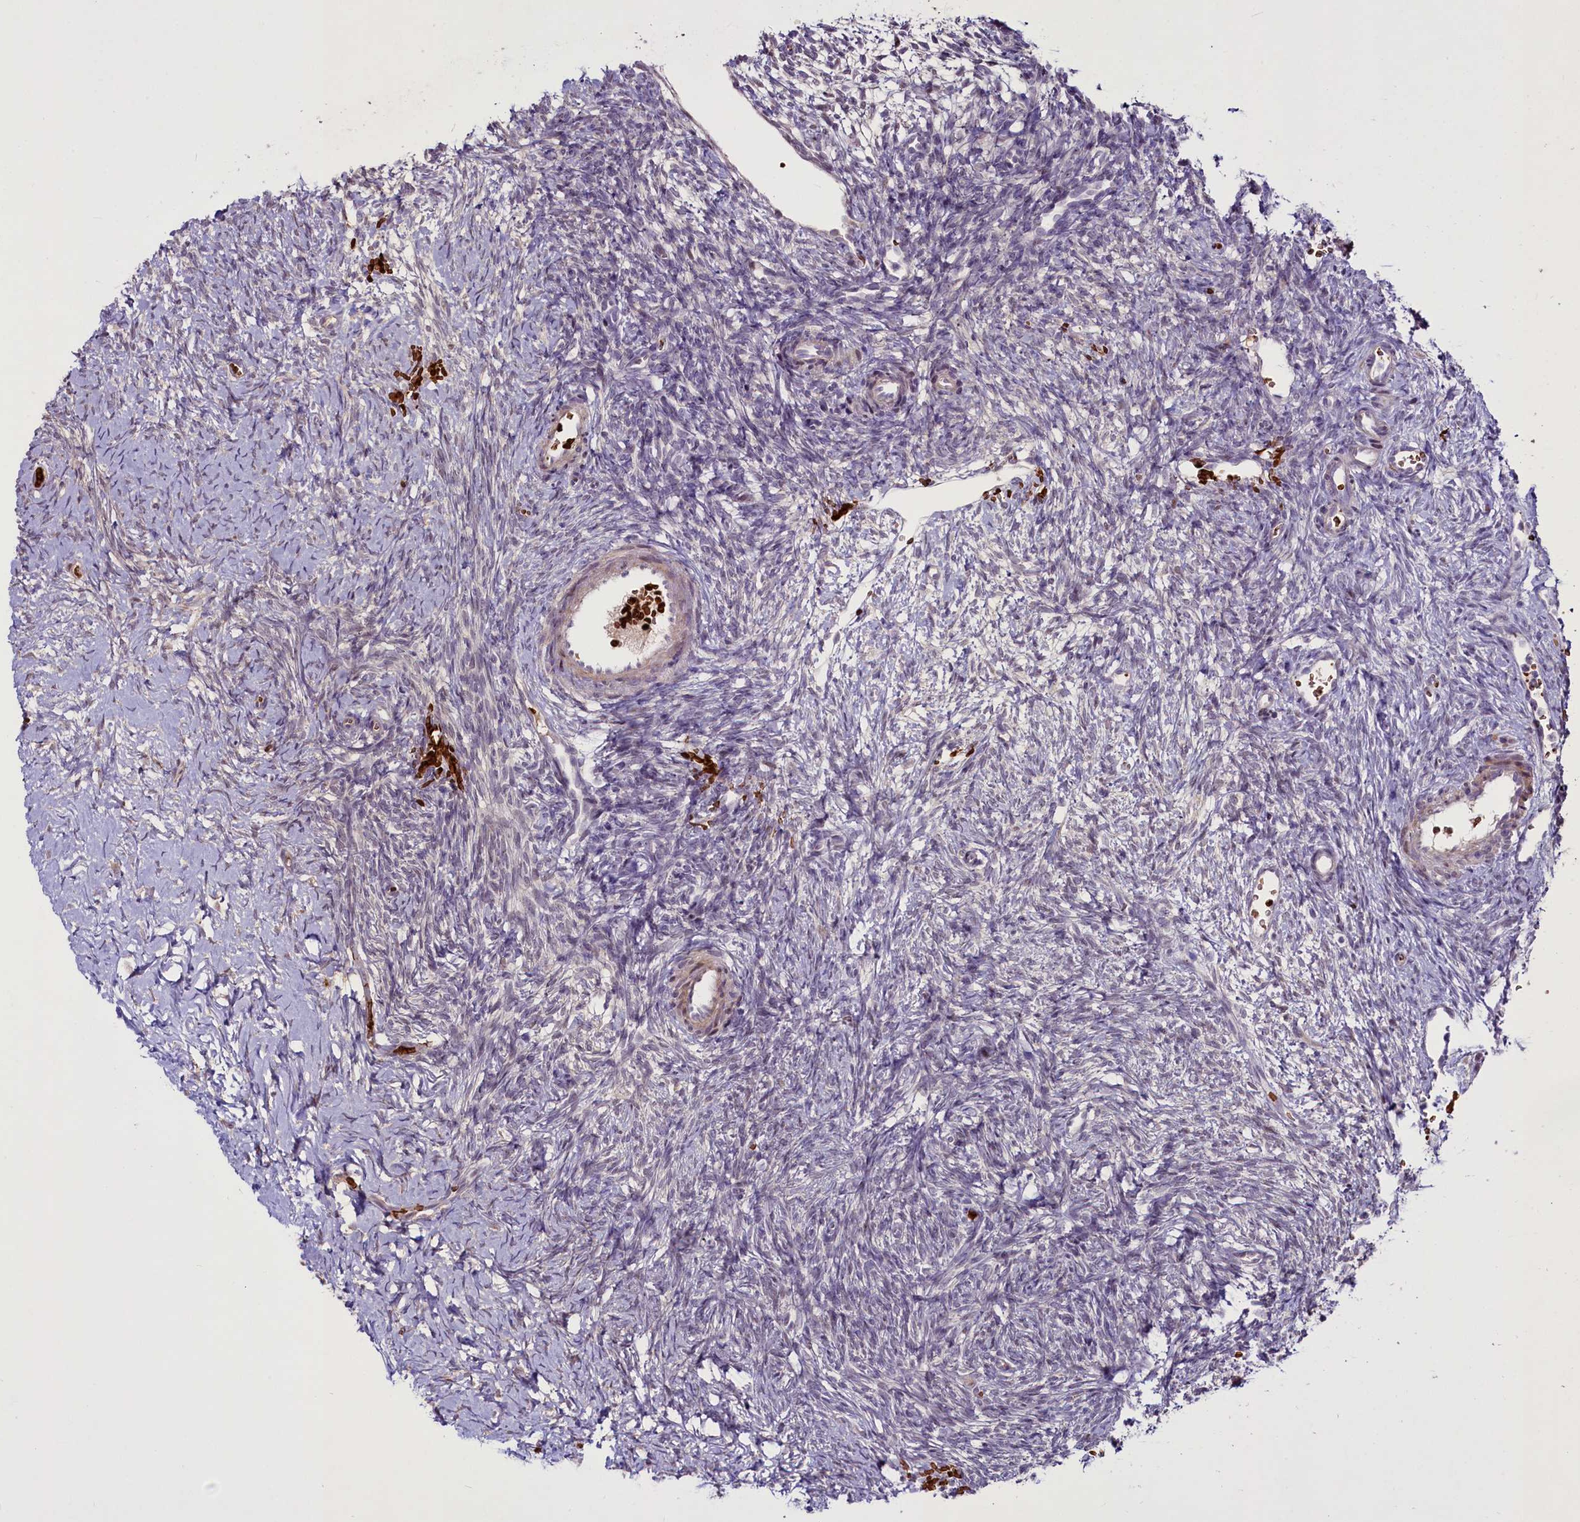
{"staining": {"intensity": "negative", "quantity": "none", "location": "none"}, "tissue": "ovary", "cell_type": "Ovarian stroma cells", "image_type": "normal", "snomed": [{"axis": "morphology", "description": "Normal tissue, NOS"}, {"axis": "topography", "description": "Ovary"}], "caption": "The image exhibits no staining of ovarian stroma cells in normal ovary.", "gene": "SUSD3", "patient": {"sex": "female", "age": 39}}